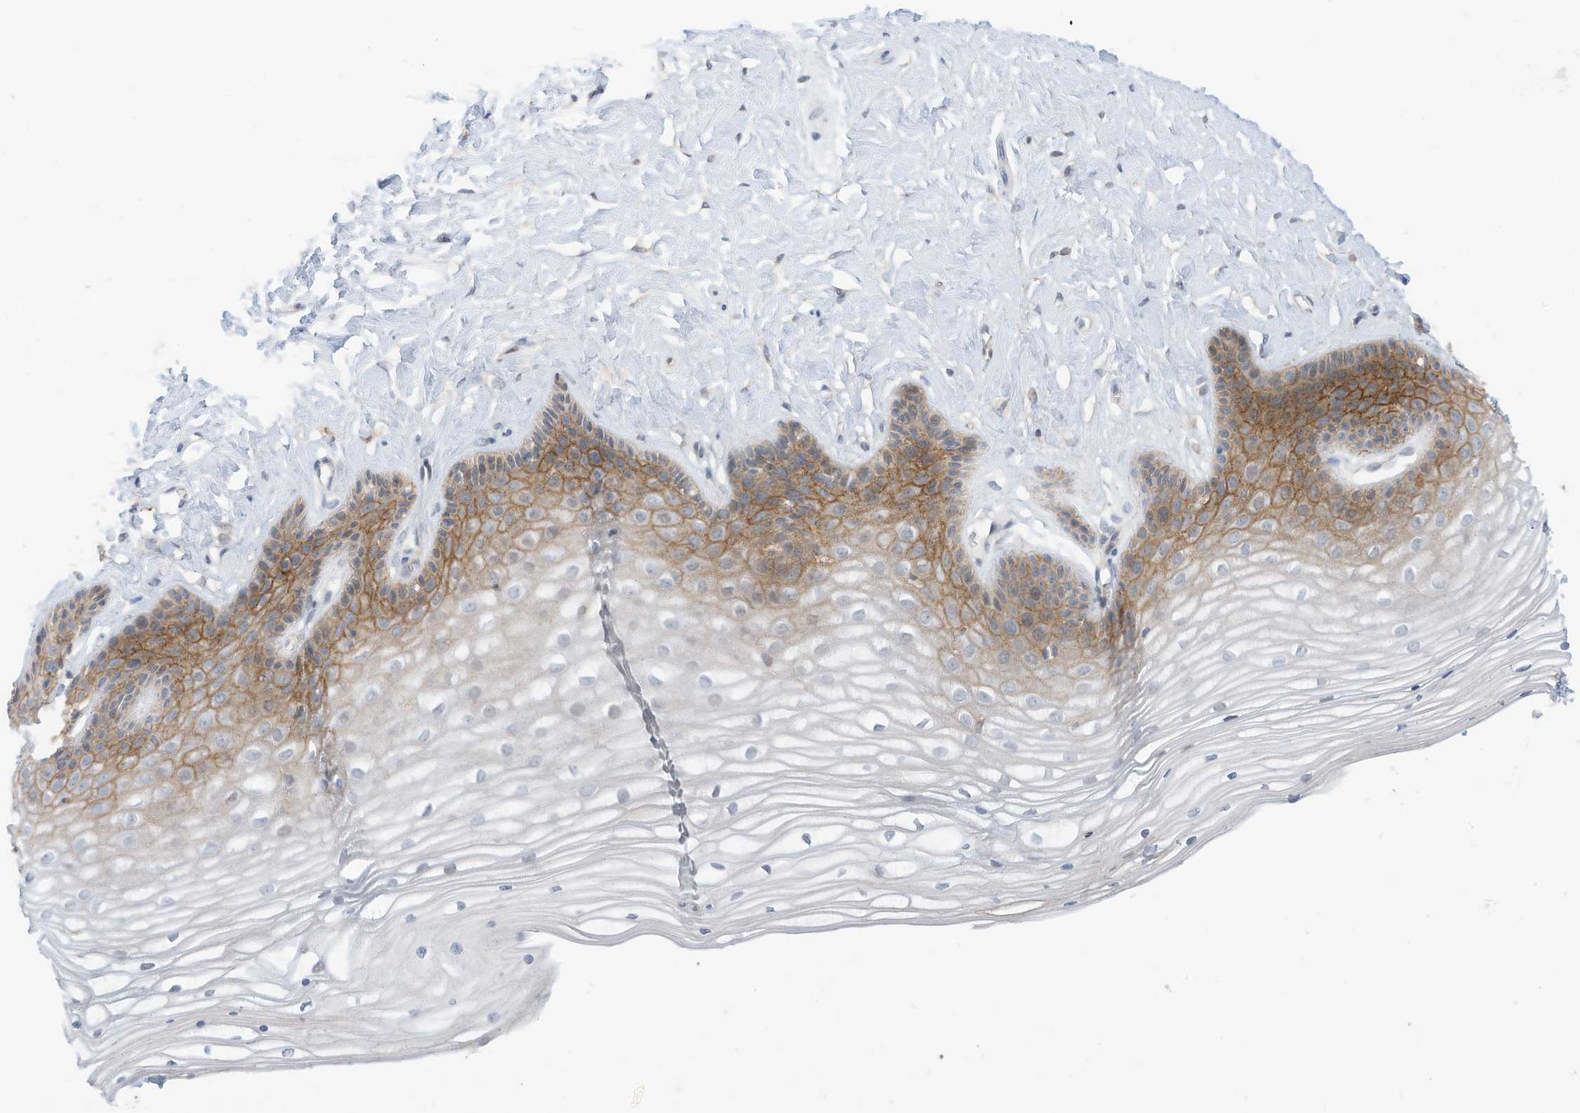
{"staining": {"intensity": "strong", "quantity": "25%-75%", "location": "cytoplasmic/membranous"}, "tissue": "vagina", "cell_type": "Squamous epithelial cells", "image_type": "normal", "snomed": [{"axis": "morphology", "description": "Normal tissue, NOS"}, {"axis": "topography", "description": "Vagina"}, {"axis": "topography", "description": "Cervix"}], "caption": "Immunohistochemistry photomicrograph of benign vagina stained for a protein (brown), which displays high levels of strong cytoplasmic/membranous expression in approximately 25%-75% of squamous epithelial cells.", "gene": "SLC1A5", "patient": {"sex": "female", "age": 40}}